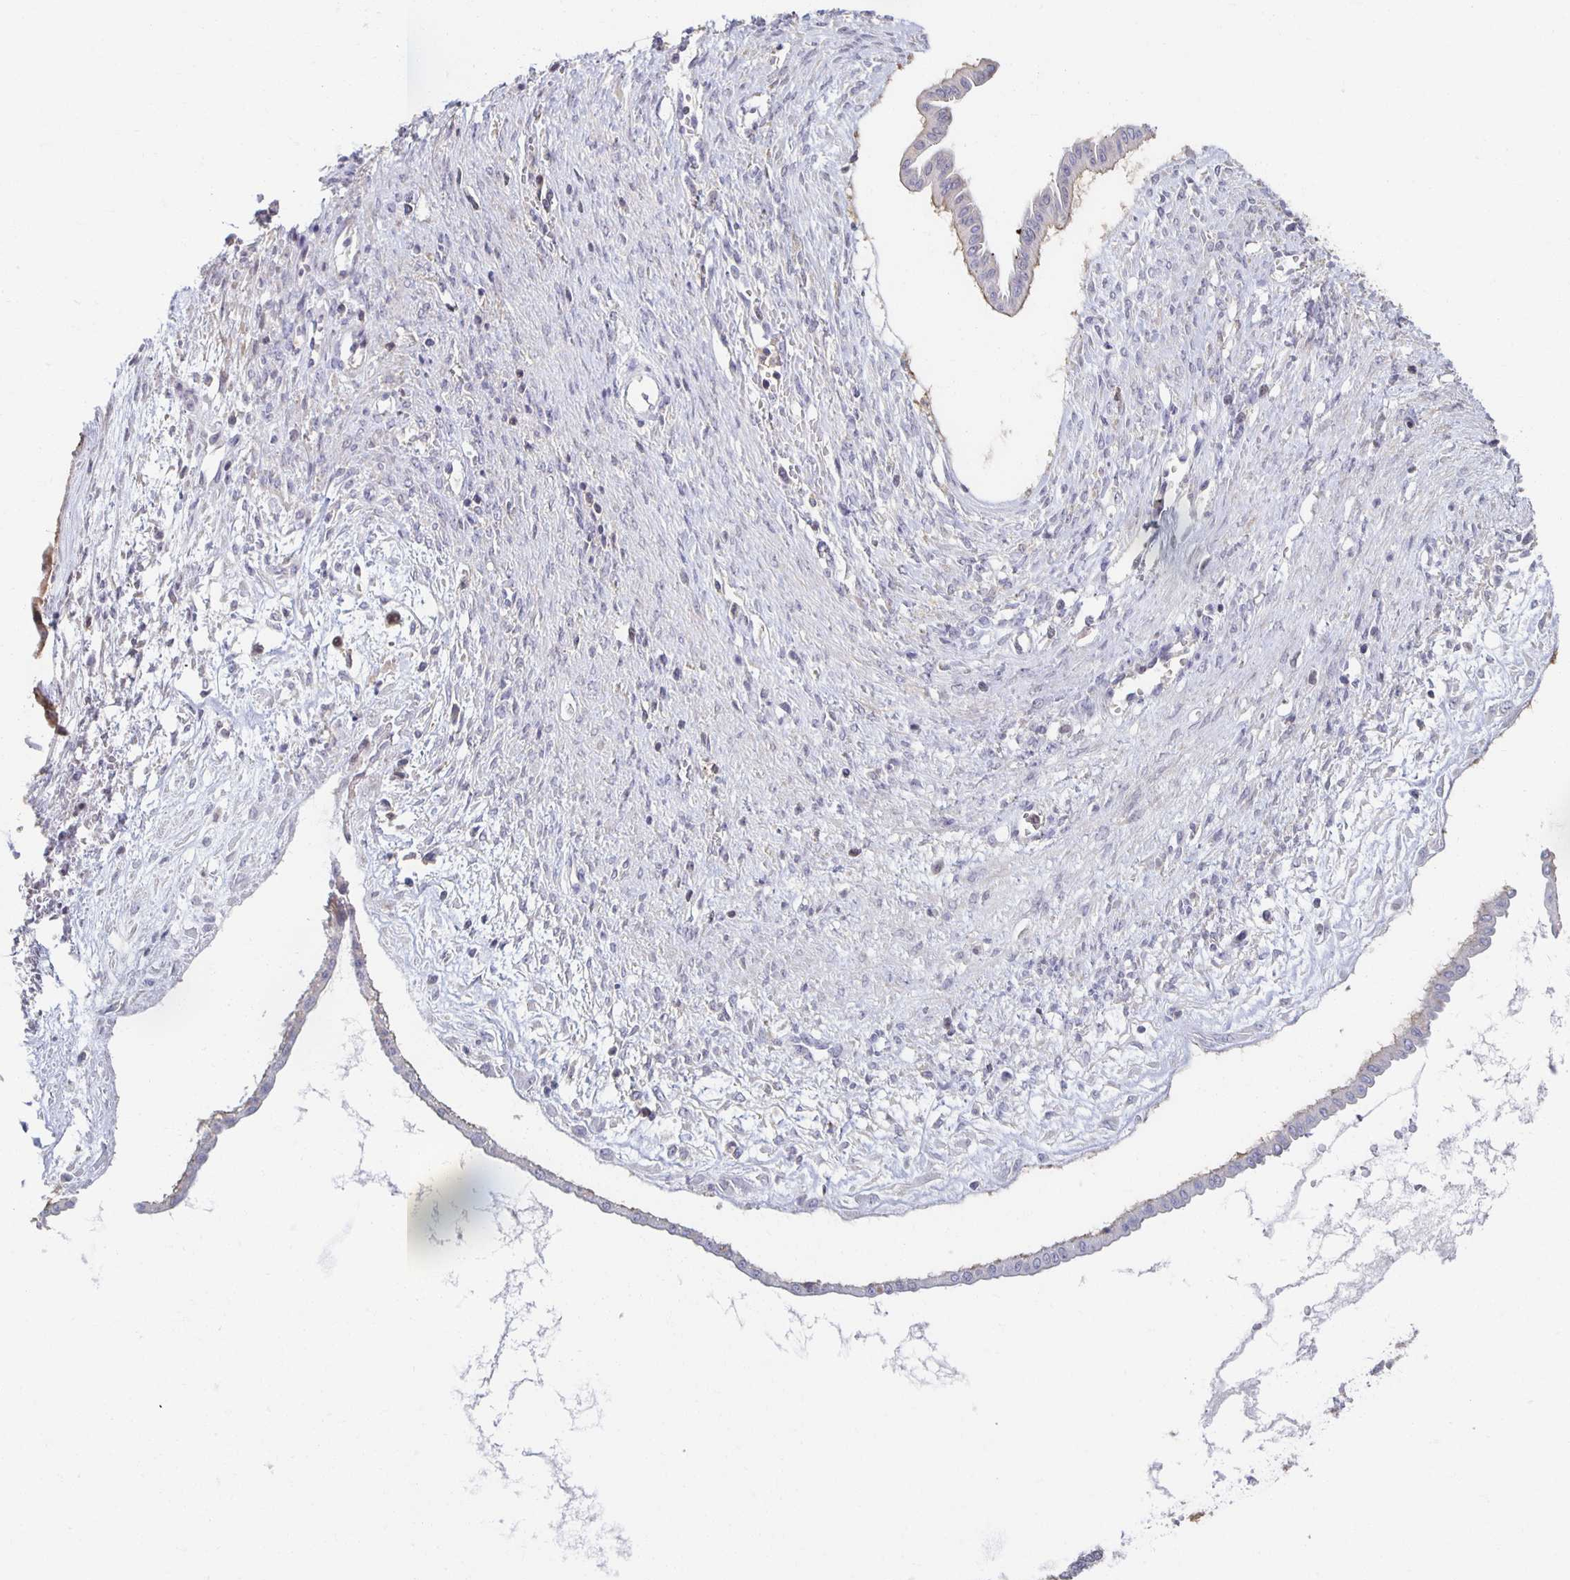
{"staining": {"intensity": "moderate", "quantity": "<25%", "location": "cytoplasmic/membranous"}, "tissue": "ovarian cancer", "cell_type": "Tumor cells", "image_type": "cancer", "snomed": [{"axis": "morphology", "description": "Cystadenocarcinoma, mucinous, NOS"}, {"axis": "topography", "description": "Ovary"}], "caption": "High-magnification brightfield microscopy of ovarian mucinous cystadenocarcinoma stained with DAB (3,3'-diaminobenzidine) (brown) and counterstained with hematoxylin (blue). tumor cells exhibit moderate cytoplasmic/membranous staining is appreciated in approximately<25% of cells.", "gene": "ZNF692", "patient": {"sex": "female", "age": 73}}